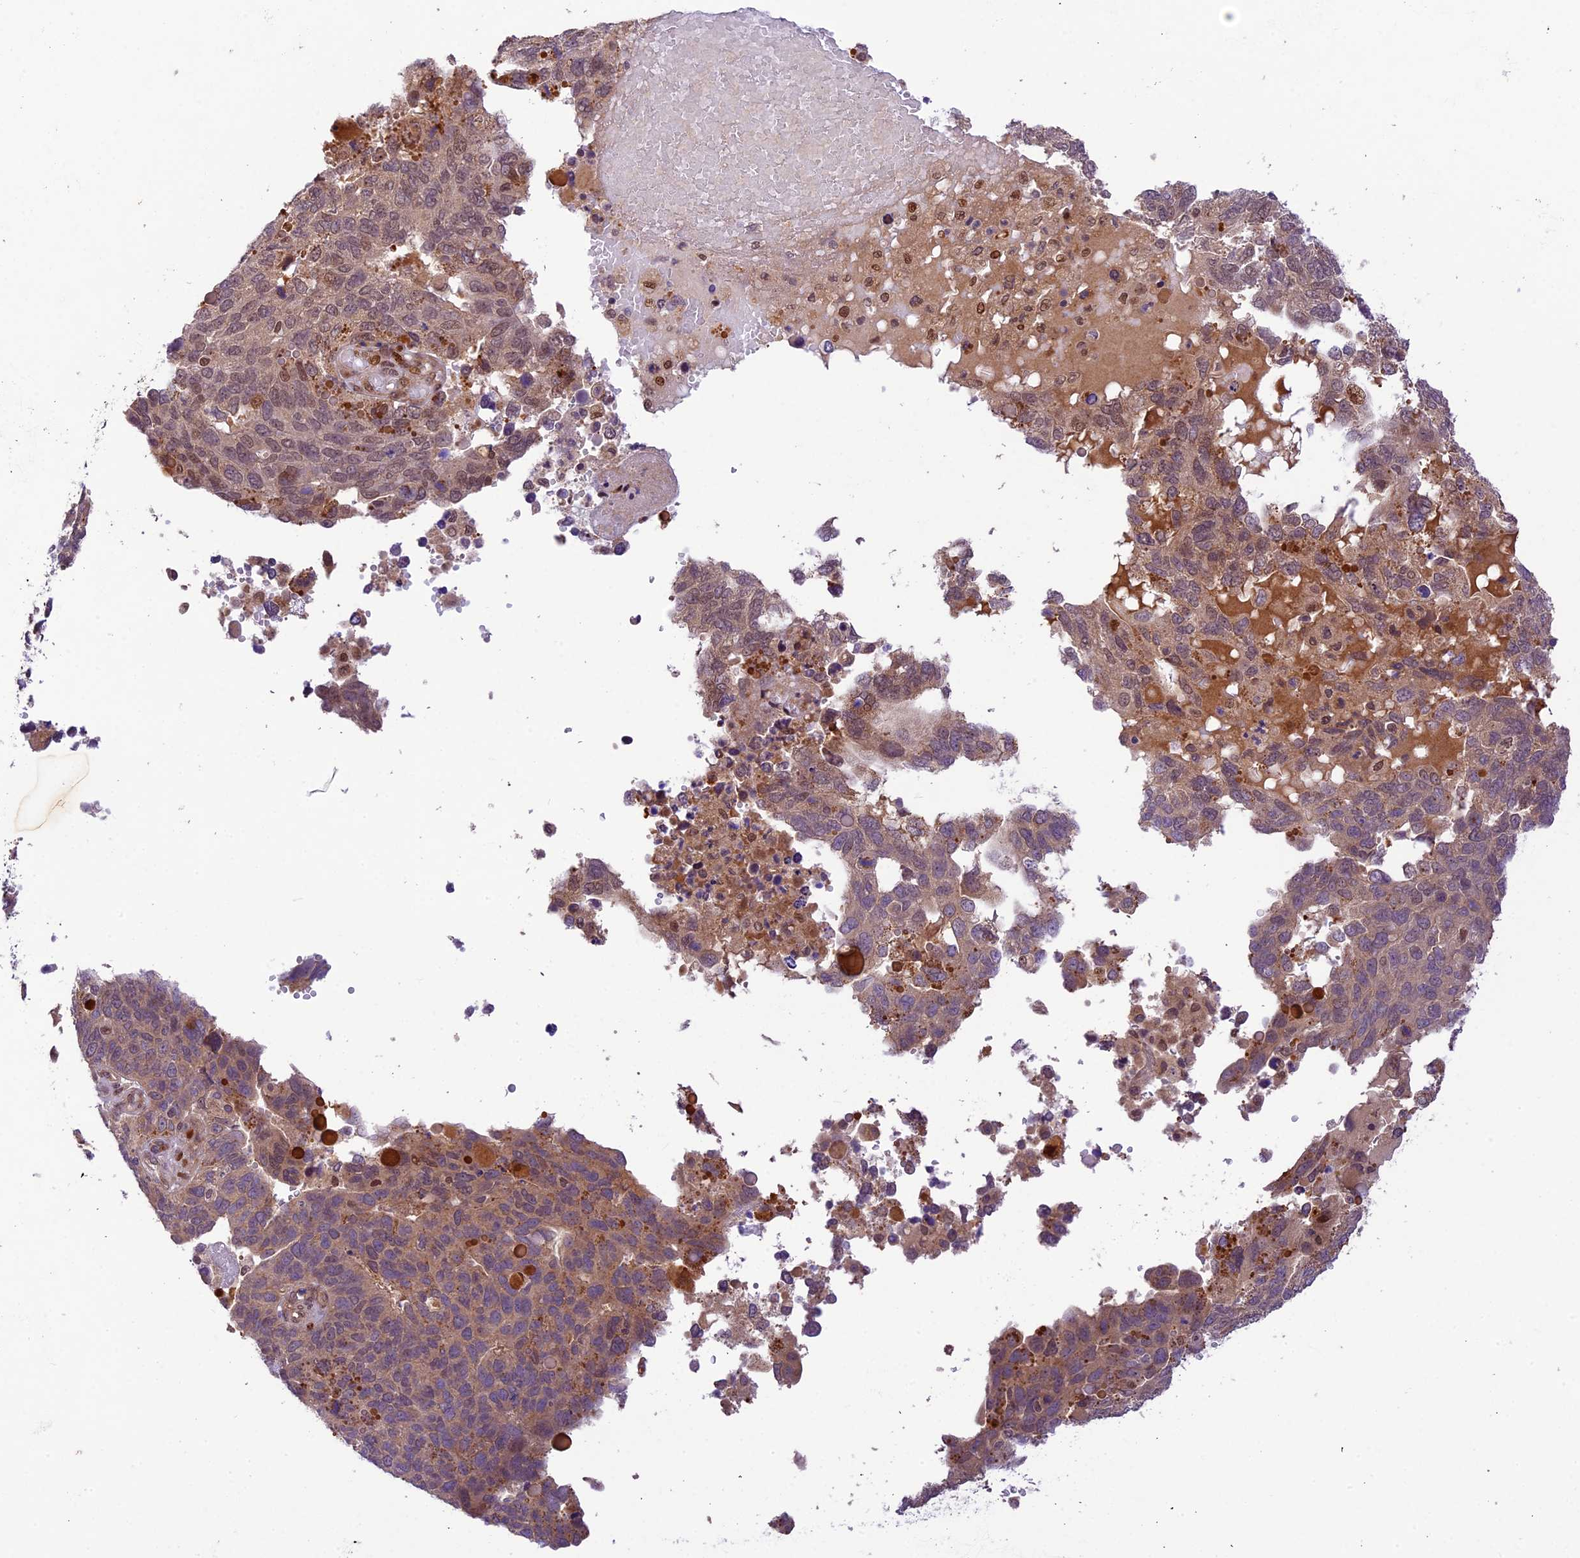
{"staining": {"intensity": "weak", "quantity": "25%-75%", "location": "cytoplasmic/membranous"}, "tissue": "endometrial cancer", "cell_type": "Tumor cells", "image_type": "cancer", "snomed": [{"axis": "morphology", "description": "Adenocarcinoma, NOS"}, {"axis": "topography", "description": "Endometrium"}], "caption": "A low amount of weak cytoplasmic/membranous staining is identified in approximately 25%-75% of tumor cells in endometrial adenocarcinoma tissue.", "gene": "NEK8", "patient": {"sex": "female", "age": 66}}